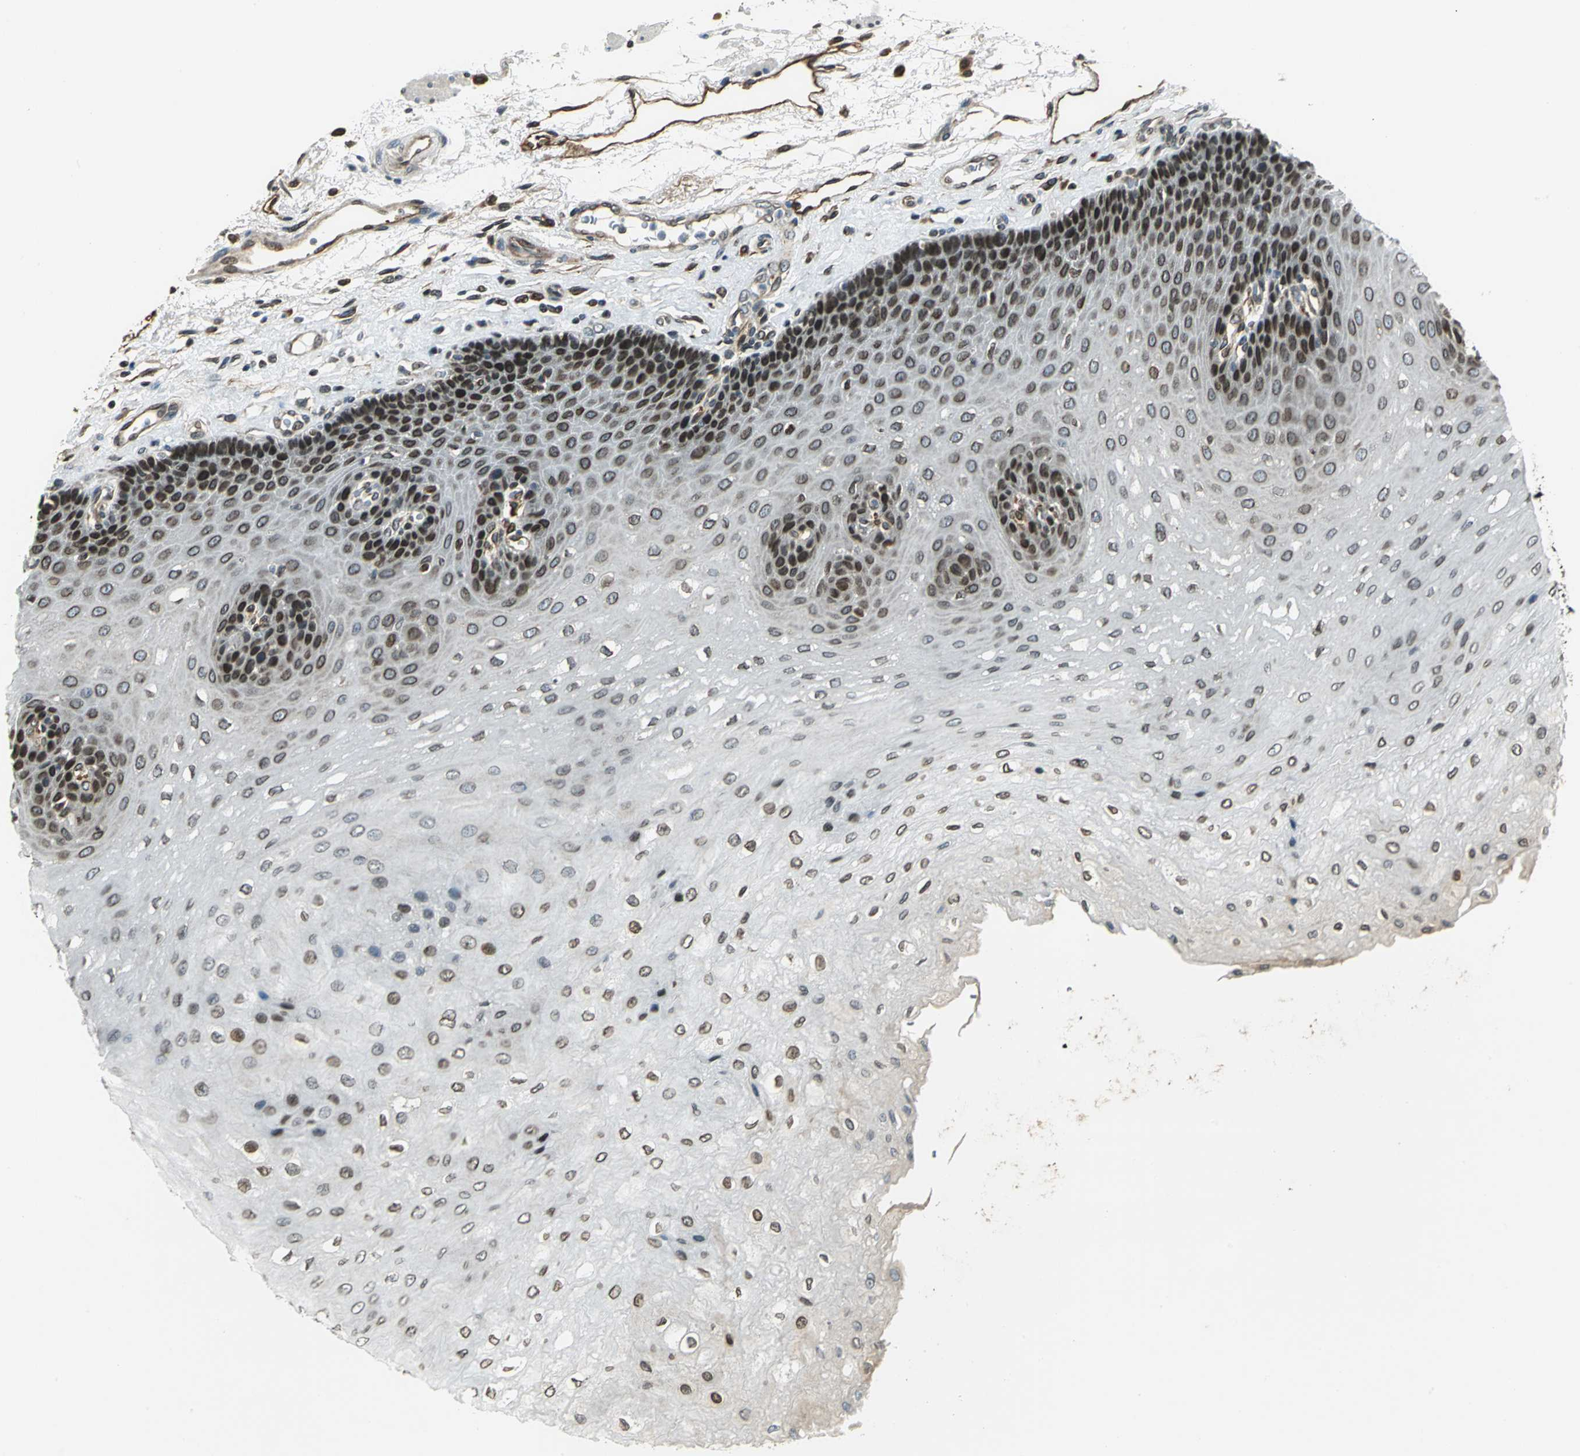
{"staining": {"intensity": "strong", "quantity": "25%-75%", "location": "nuclear"}, "tissue": "esophagus", "cell_type": "Squamous epithelial cells", "image_type": "normal", "snomed": [{"axis": "morphology", "description": "Normal tissue, NOS"}, {"axis": "topography", "description": "Esophagus"}], "caption": "Esophagus was stained to show a protein in brown. There is high levels of strong nuclear staining in approximately 25%-75% of squamous epithelial cells. (DAB IHC, brown staining for protein, blue staining for nuclei).", "gene": "BRIP1", "patient": {"sex": "female", "age": 72}}